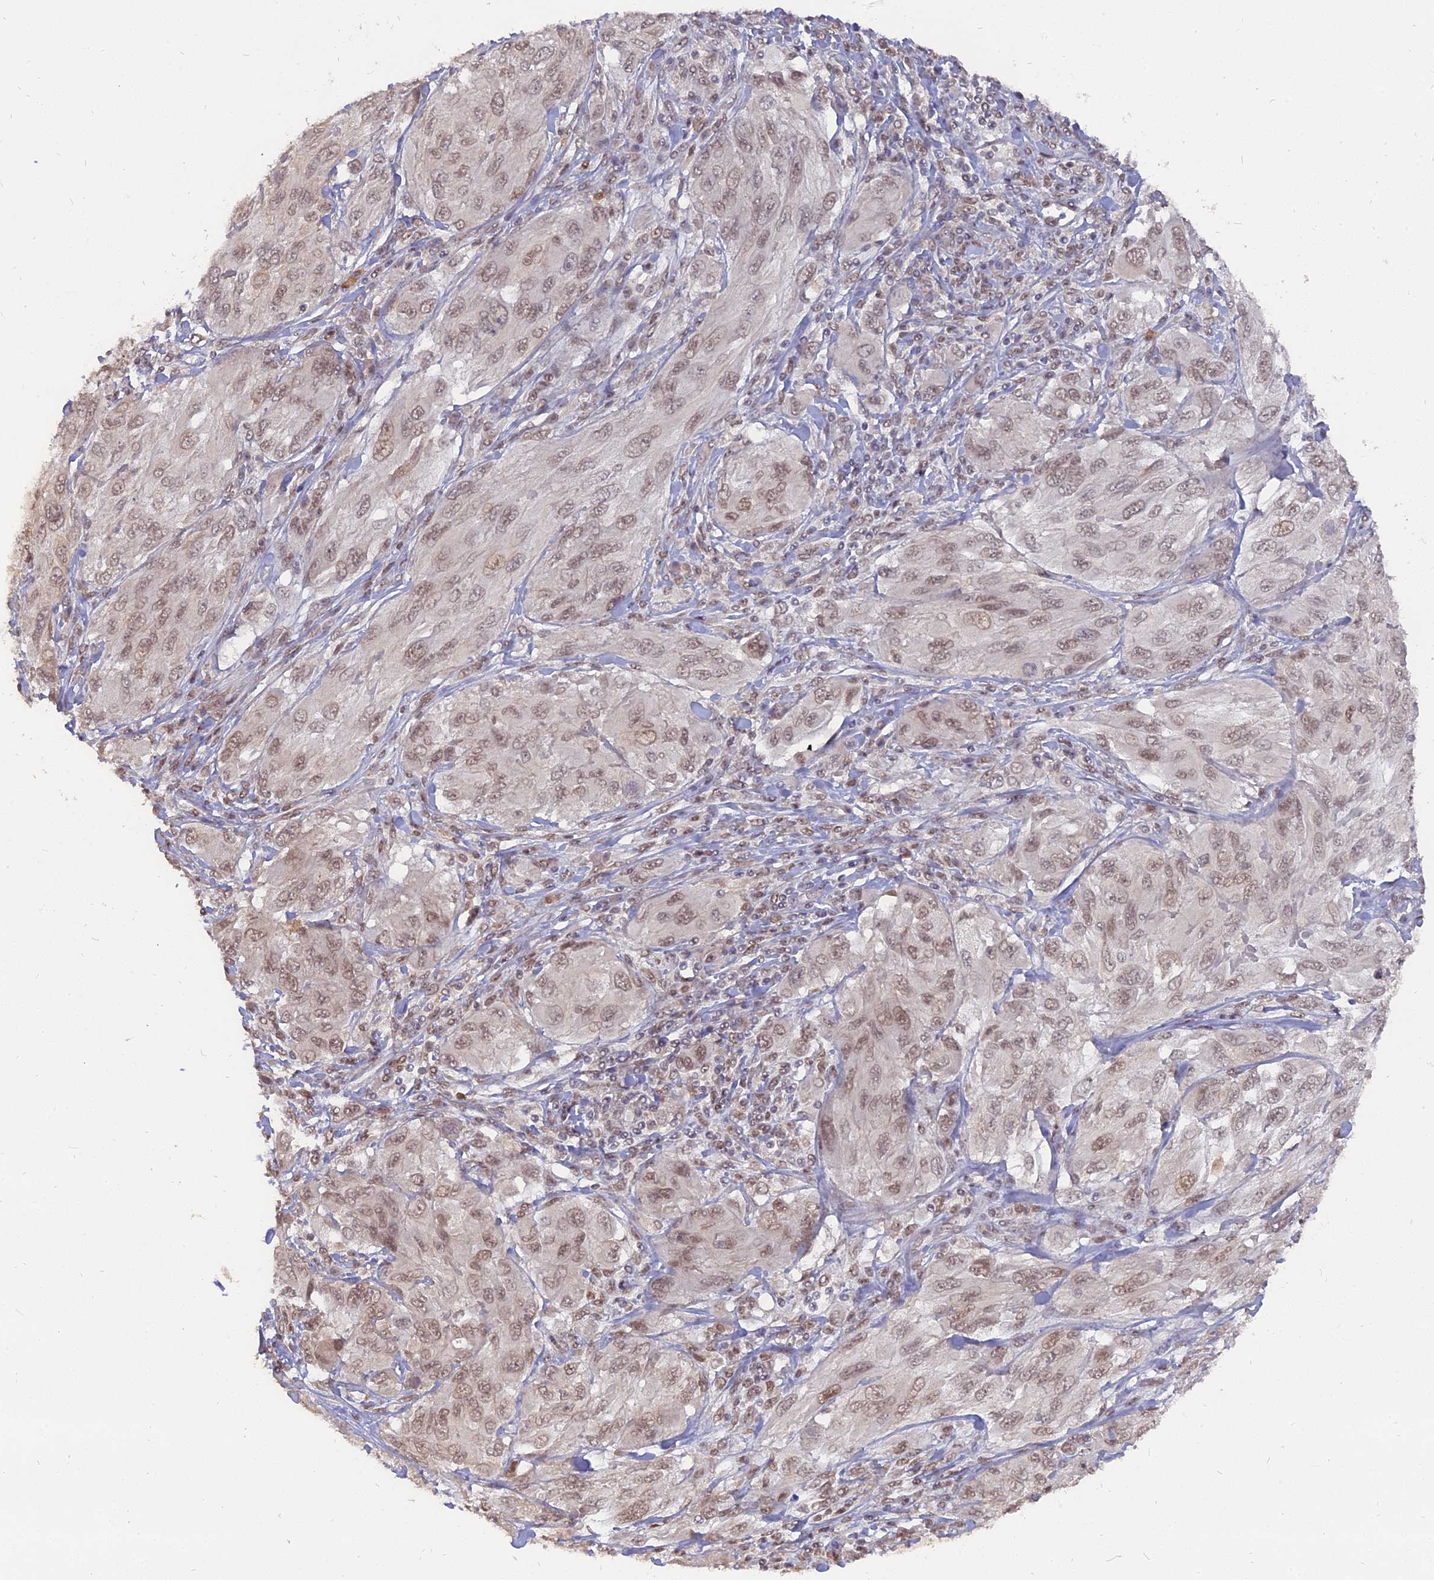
{"staining": {"intensity": "weak", "quantity": ">75%", "location": "nuclear"}, "tissue": "melanoma", "cell_type": "Tumor cells", "image_type": "cancer", "snomed": [{"axis": "morphology", "description": "Malignant melanoma, NOS"}, {"axis": "topography", "description": "Skin"}], "caption": "Immunohistochemical staining of malignant melanoma exhibits low levels of weak nuclear protein expression in approximately >75% of tumor cells.", "gene": "NR1H3", "patient": {"sex": "female", "age": 91}}